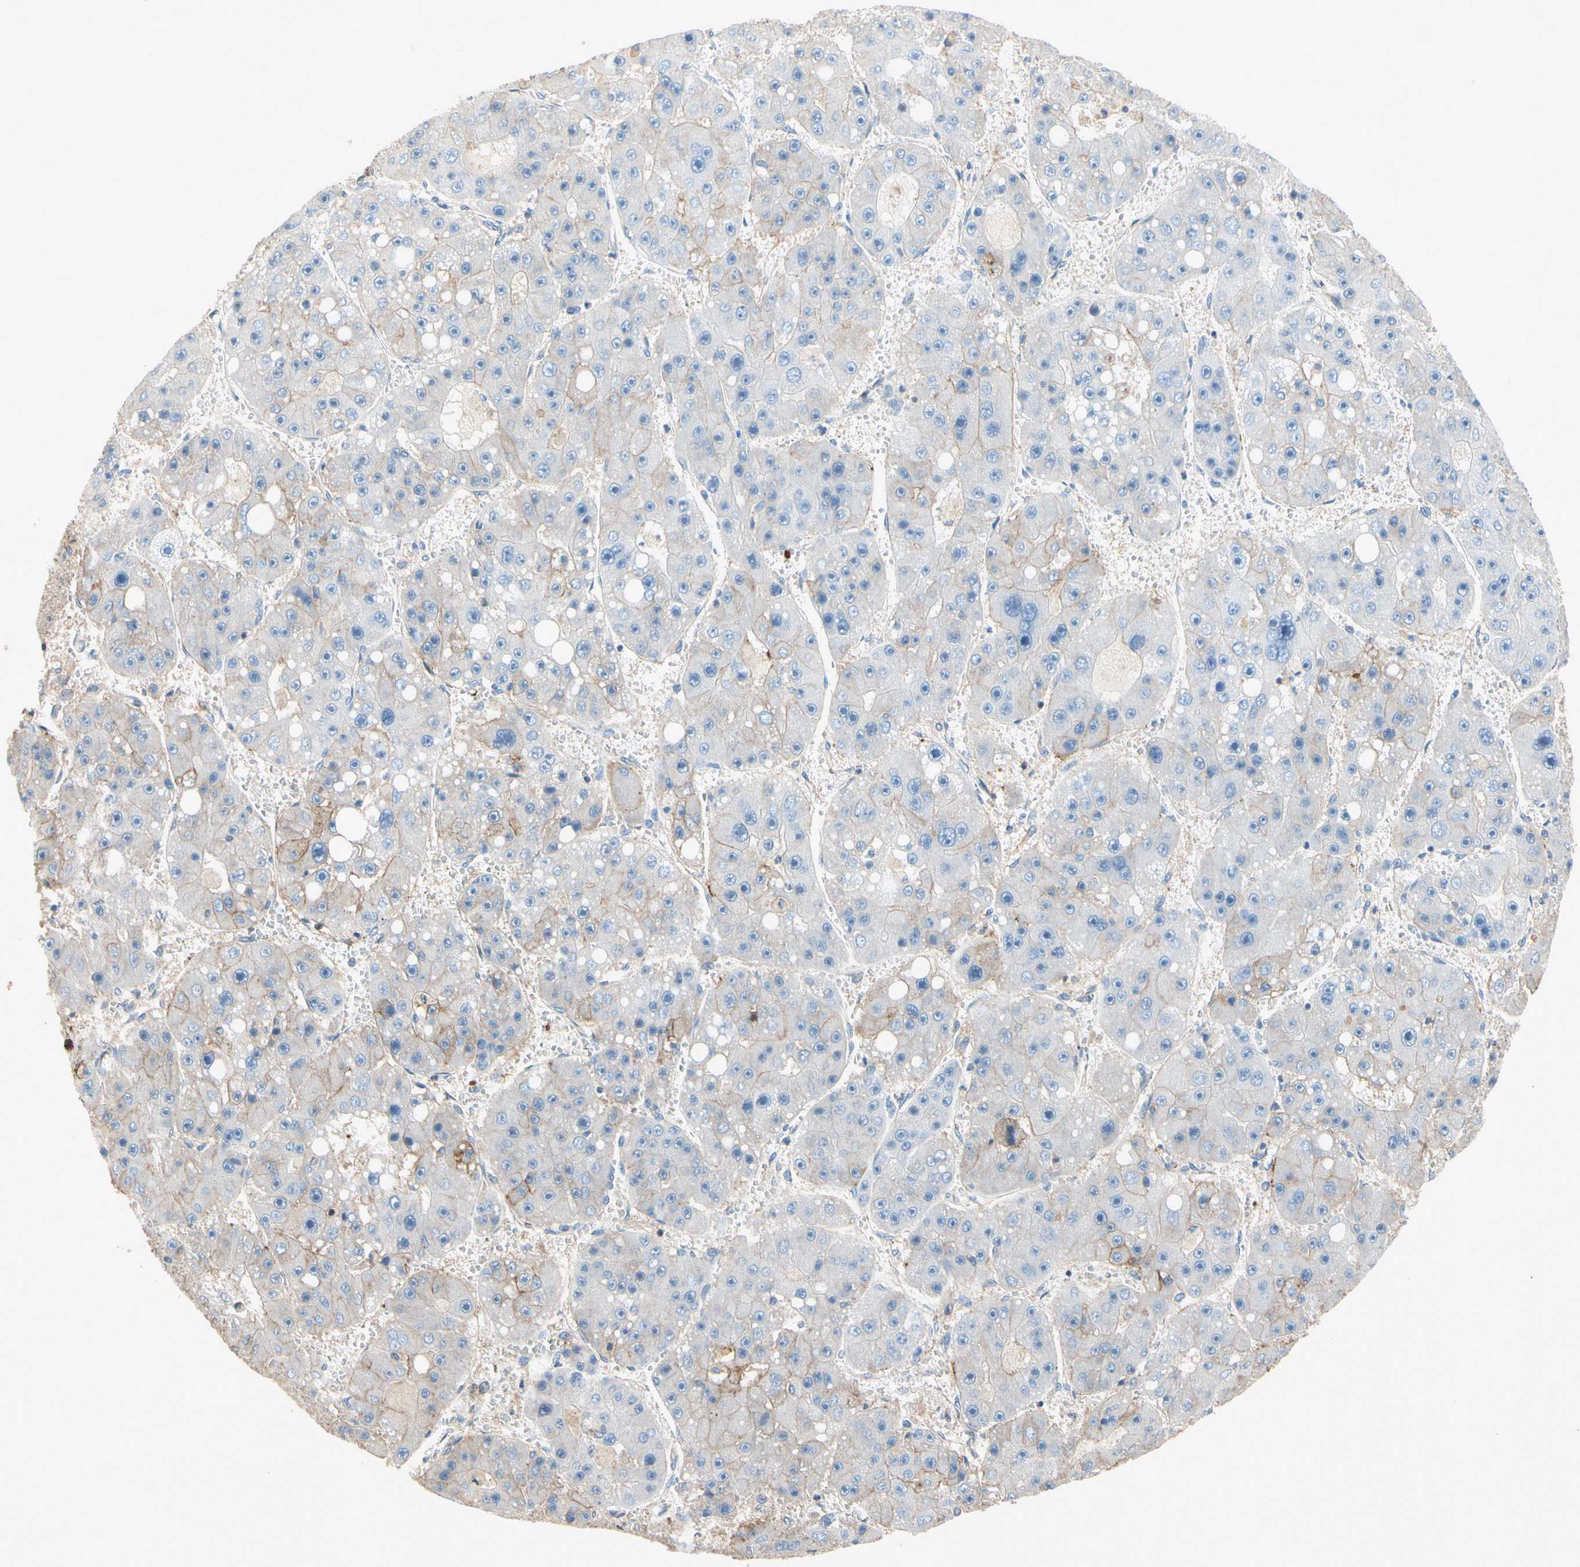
{"staining": {"intensity": "weak", "quantity": "<25%", "location": "cytoplasmic/membranous"}, "tissue": "liver cancer", "cell_type": "Tumor cells", "image_type": "cancer", "snomed": [{"axis": "morphology", "description": "Carcinoma, Hepatocellular, NOS"}, {"axis": "topography", "description": "Liver"}], "caption": "Liver hepatocellular carcinoma was stained to show a protein in brown. There is no significant expression in tumor cells.", "gene": "NDFIP2", "patient": {"sex": "female", "age": 61}}